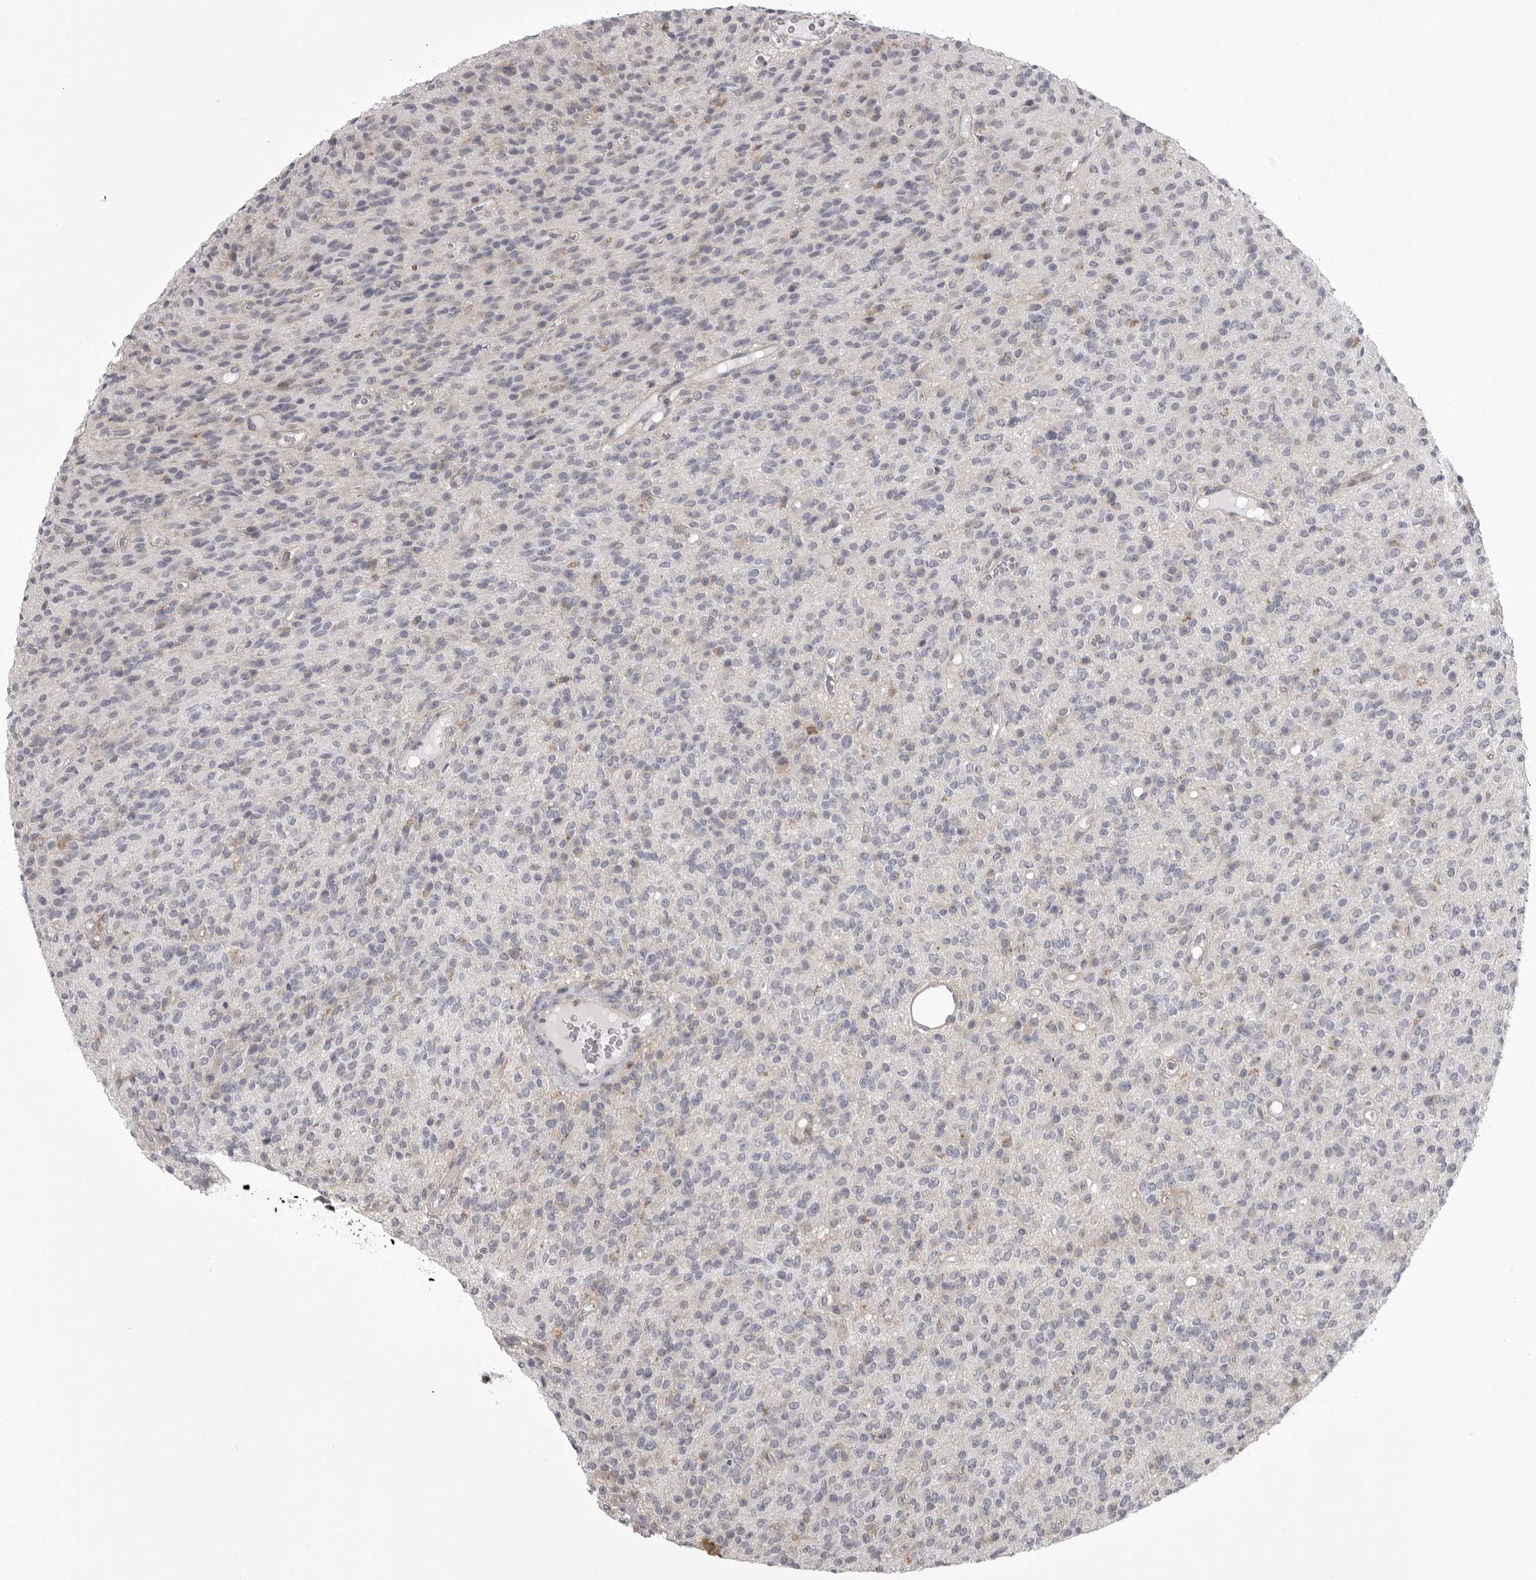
{"staining": {"intensity": "weak", "quantity": "25%-75%", "location": "cytoplasmic/membranous"}, "tissue": "glioma", "cell_type": "Tumor cells", "image_type": "cancer", "snomed": [{"axis": "morphology", "description": "Glioma, malignant, High grade"}, {"axis": "topography", "description": "Brain"}], "caption": "A micrograph of glioma stained for a protein displays weak cytoplasmic/membranous brown staining in tumor cells. (Brightfield microscopy of DAB IHC at high magnification).", "gene": "NCEH1", "patient": {"sex": "male", "age": 34}}